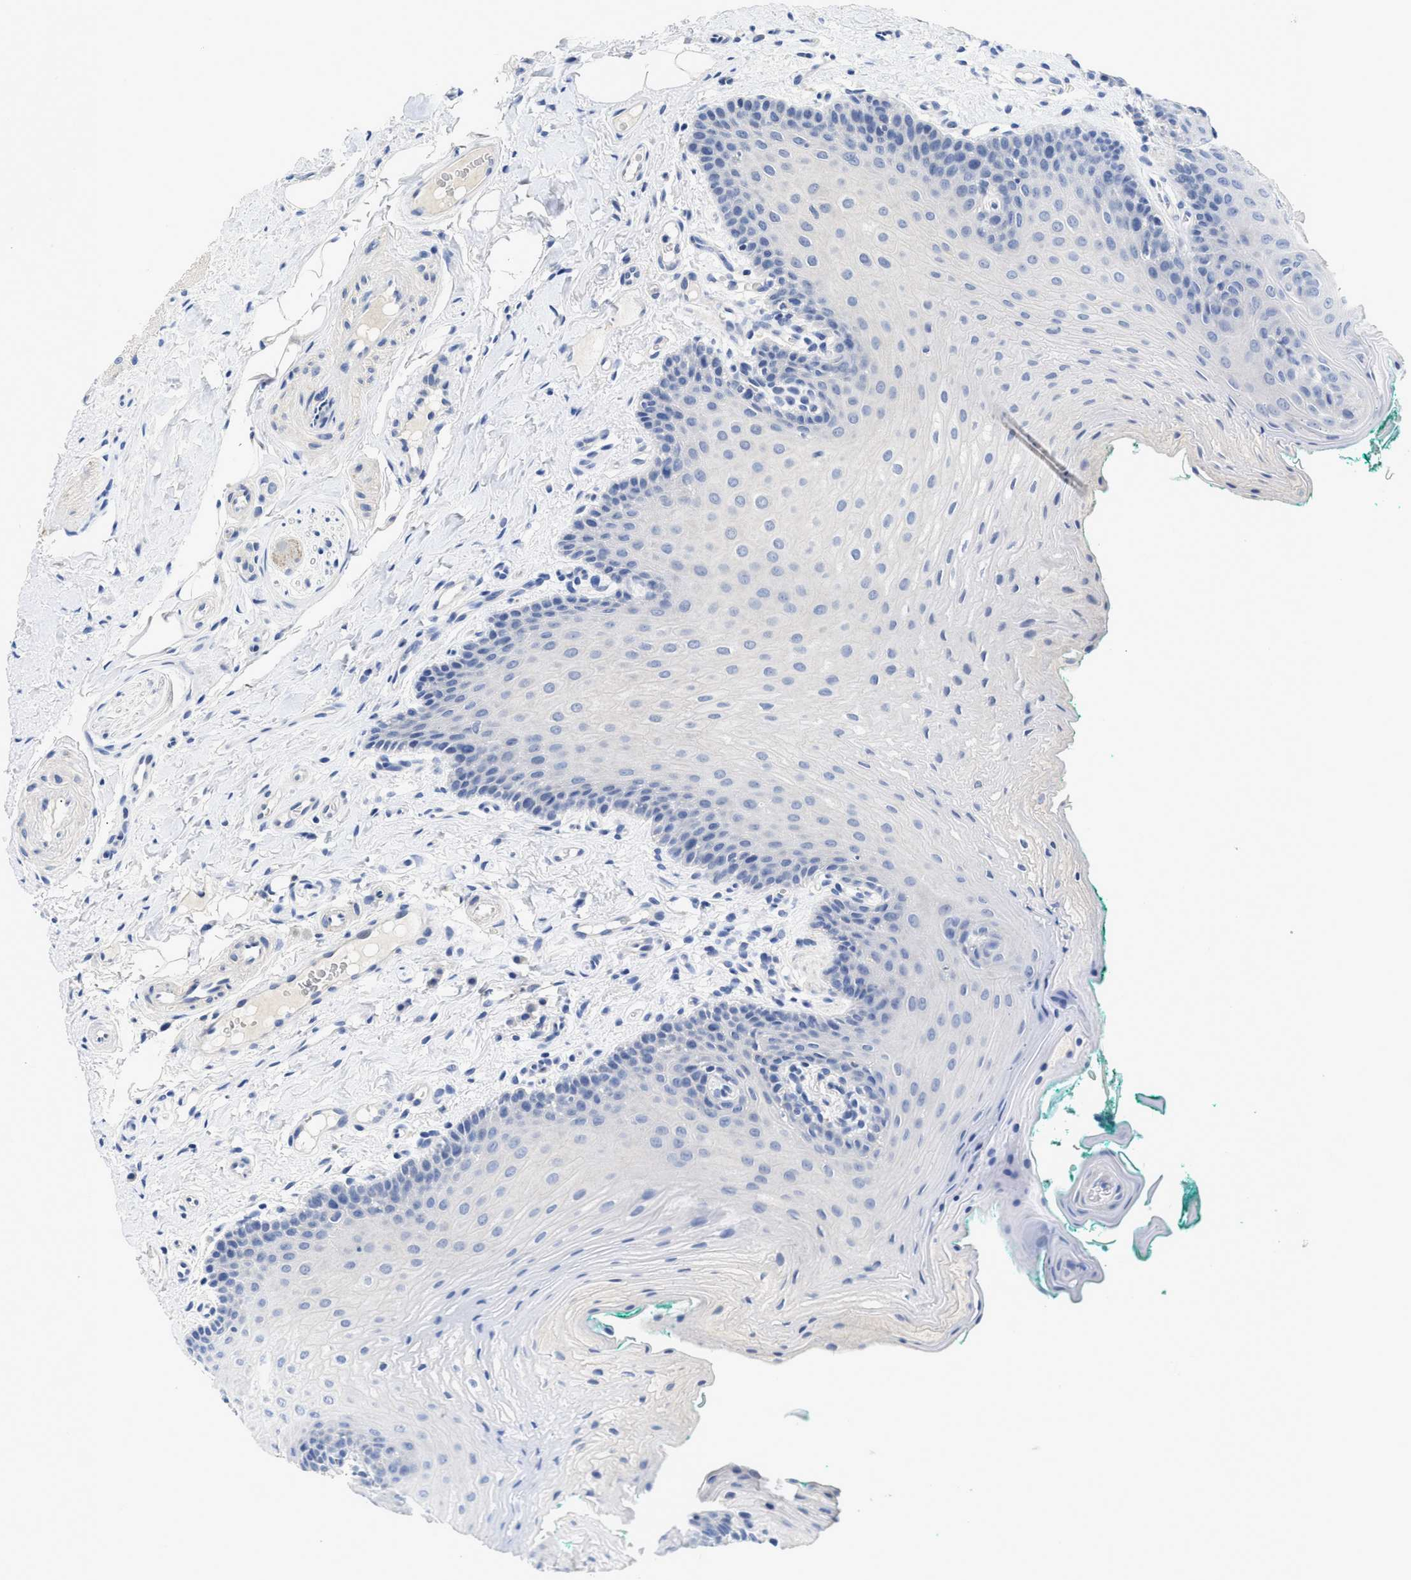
{"staining": {"intensity": "negative", "quantity": "none", "location": "none"}, "tissue": "oral mucosa", "cell_type": "Squamous epithelial cells", "image_type": "normal", "snomed": [{"axis": "morphology", "description": "Normal tissue, NOS"}, {"axis": "topography", "description": "Oral tissue"}], "caption": "High power microscopy image of an IHC photomicrograph of unremarkable oral mucosa, revealing no significant staining in squamous epithelial cells.", "gene": "PYY", "patient": {"sex": "male", "age": 58}}